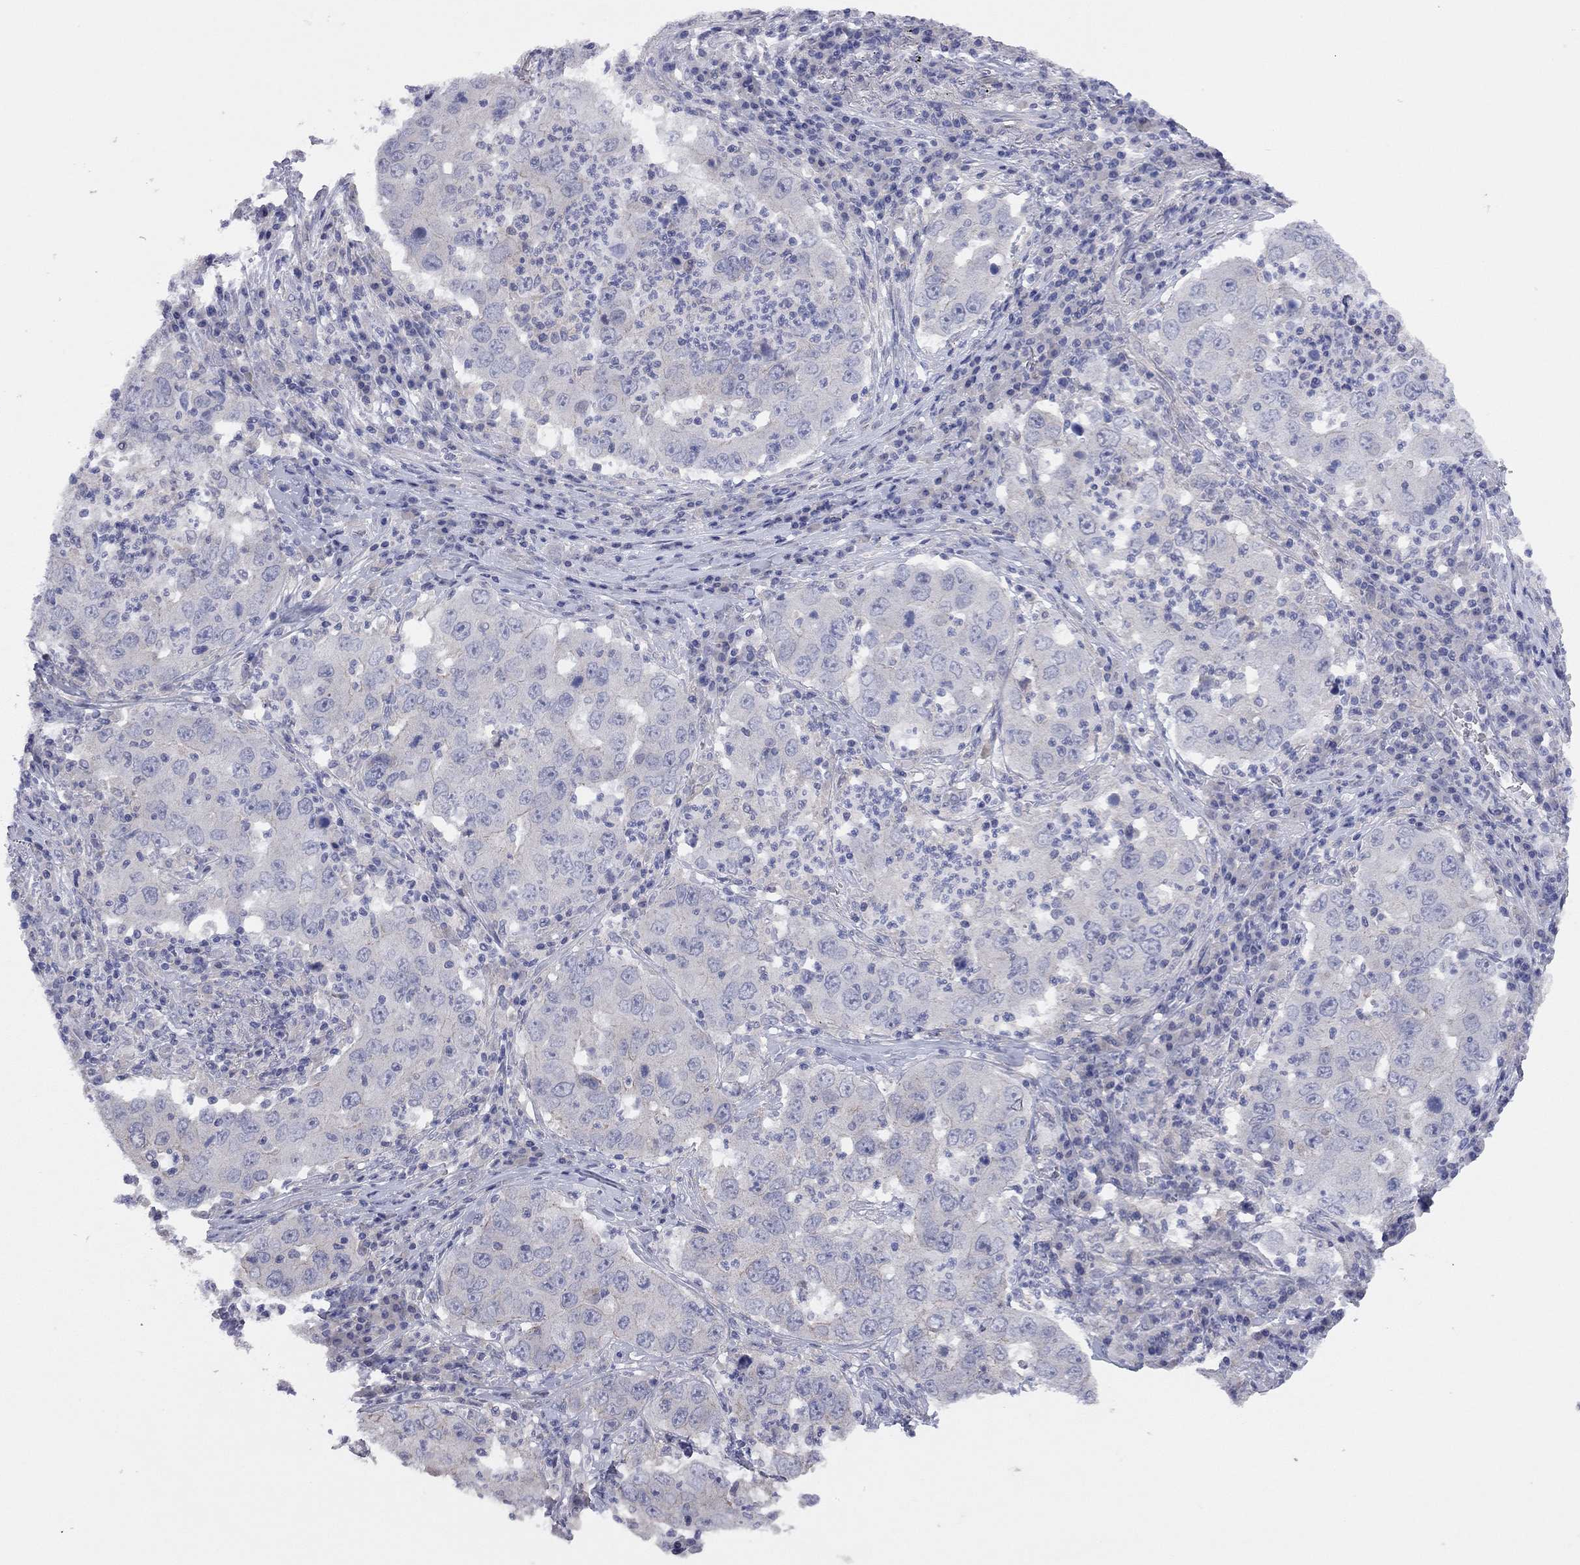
{"staining": {"intensity": "moderate", "quantity": "<25%", "location": "cytoplasmic/membranous"}, "tissue": "lung cancer", "cell_type": "Tumor cells", "image_type": "cancer", "snomed": [{"axis": "morphology", "description": "Adenocarcinoma, NOS"}, {"axis": "topography", "description": "Lung"}], "caption": "Lung cancer (adenocarcinoma) tissue reveals moderate cytoplasmic/membranous positivity in approximately <25% of tumor cells, visualized by immunohistochemistry. (Stains: DAB (3,3'-diaminobenzidine) in brown, nuclei in blue, Microscopy: brightfield microscopy at high magnification).", "gene": "KCNB1", "patient": {"sex": "male", "age": 73}}